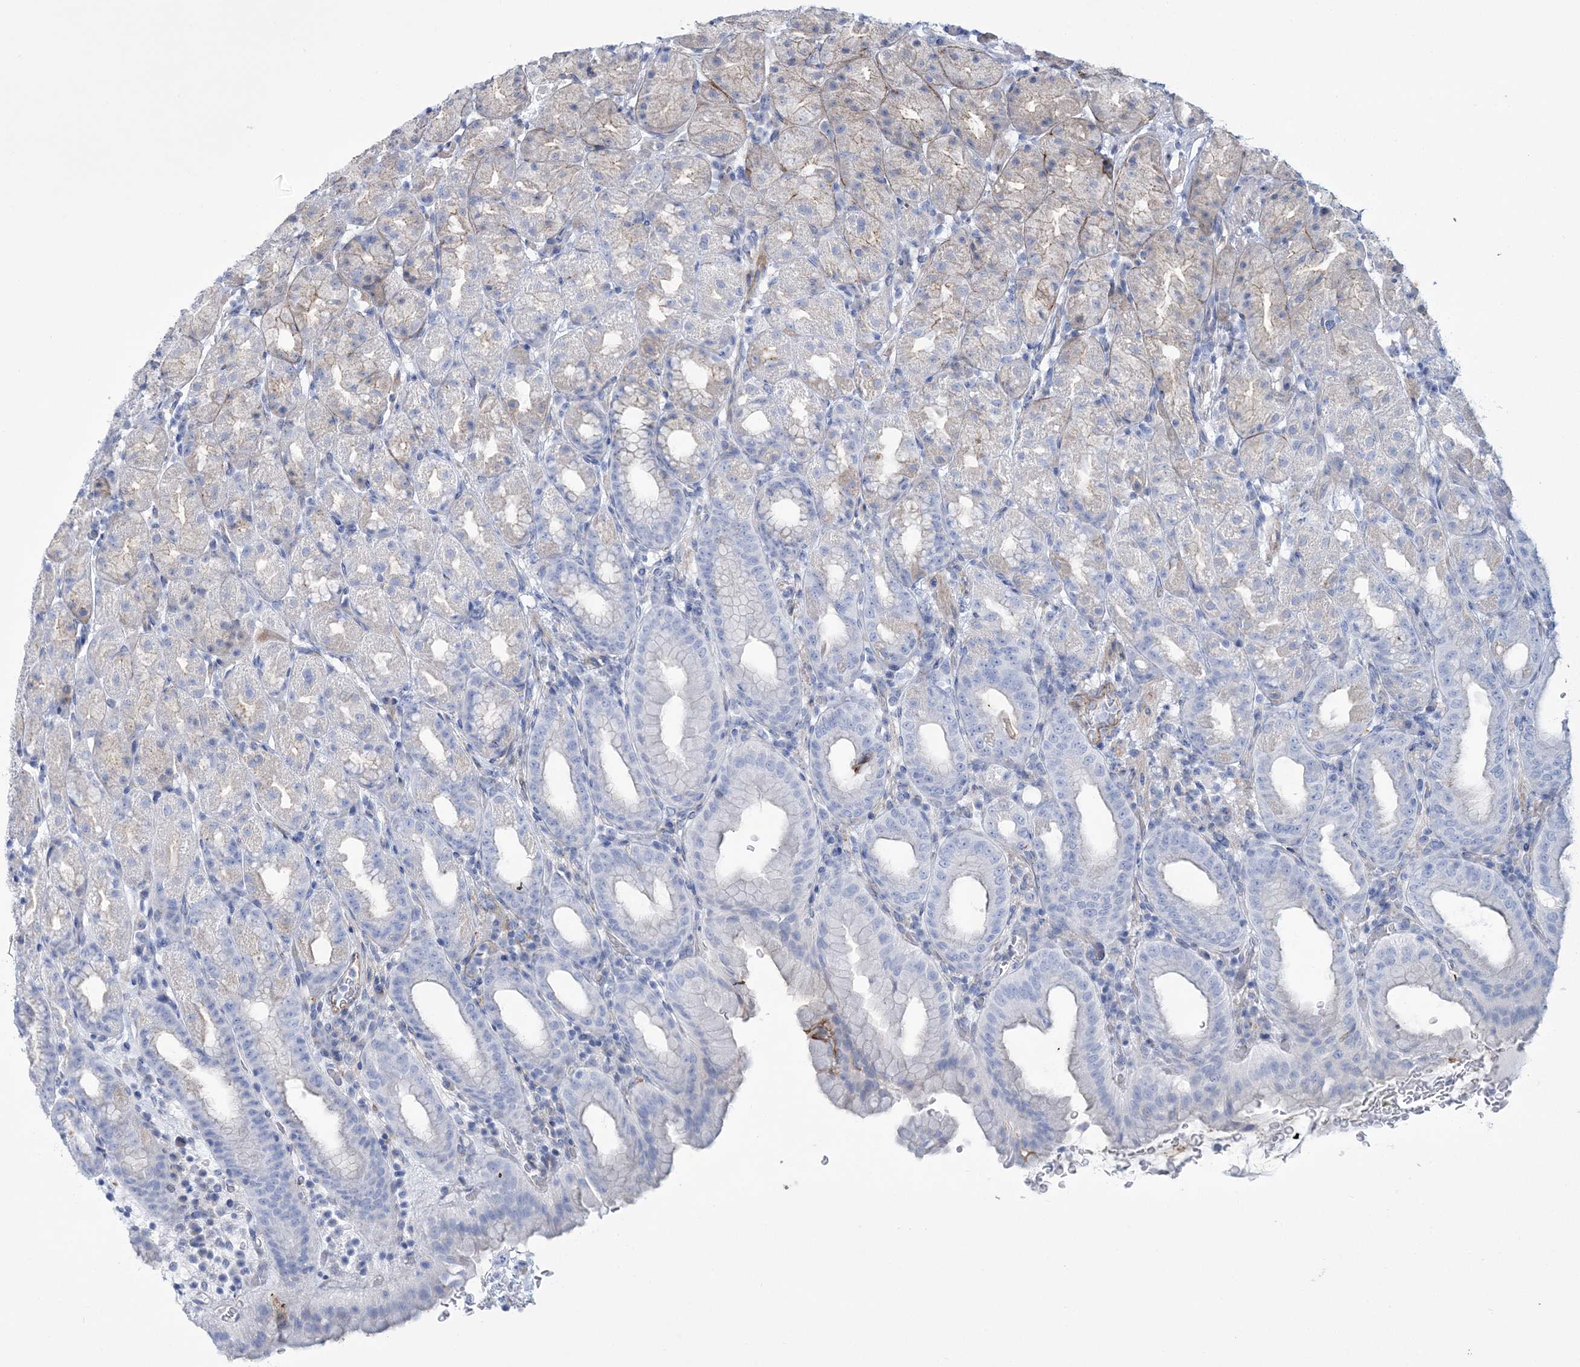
{"staining": {"intensity": "weak", "quantity": "<25%", "location": "cytoplasmic/membranous"}, "tissue": "stomach", "cell_type": "Glandular cells", "image_type": "normal", "snomed": [{"axis": "morphology", "description": "Normal tissue, NOS"}, {"axis": "topography", "description": "Stomach, upper"}], "caption": "Immunohistochemical staining of unremarkable human stomach shows no significant positivity in glandular cells. (Immunohistochemistry (ihc), brightfield microscopy, high magnification).", "gene": "RAB11FIP5", "patient": {"sex": "male", "age": 68}}